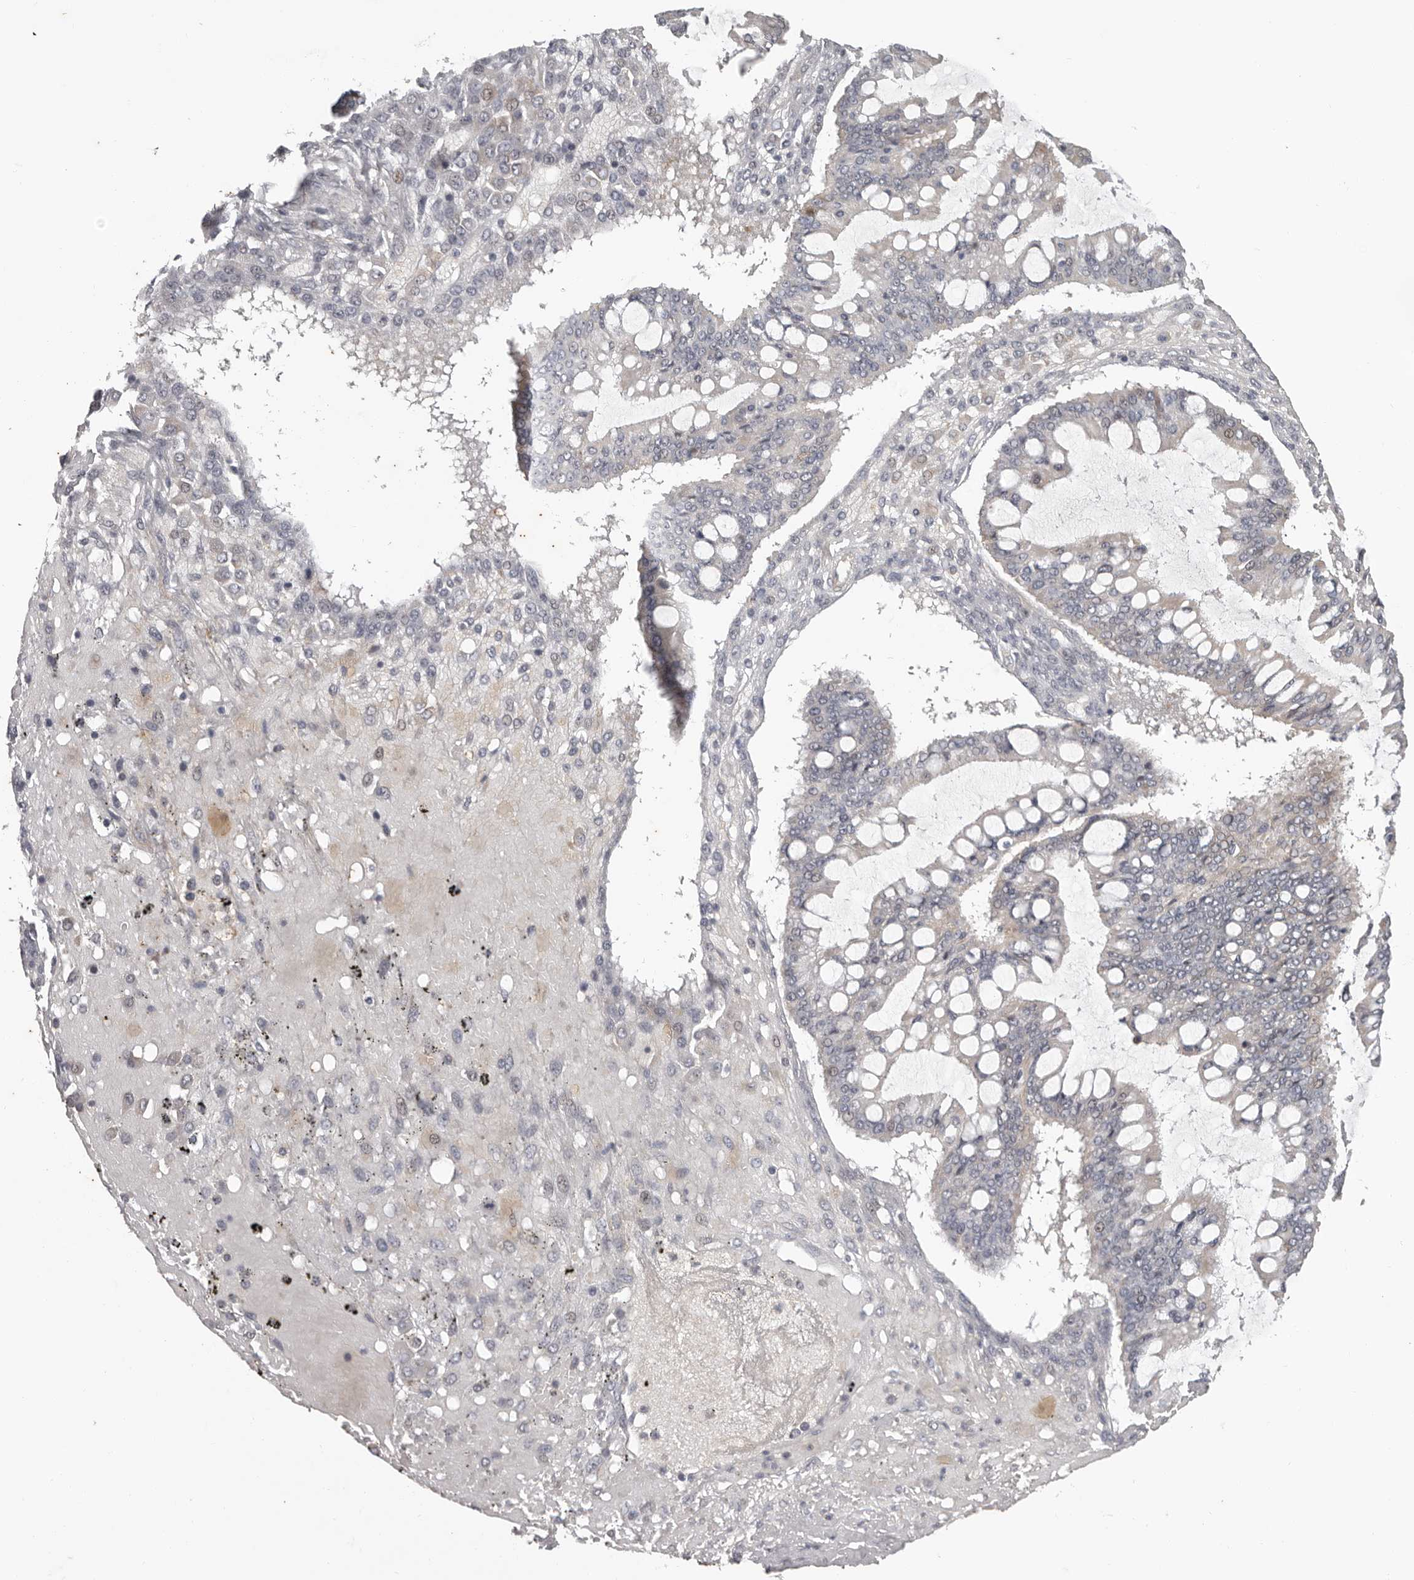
{"staining": {"intensity": "negative", "quantity": "none", "location": "none"}, "tissue": "ovarian cancer", "cell_type": "Tumor cells", "image_type": "cancer", "snomed": [{"axis": "morphology", "description": "Cystadenocarcinoma, mucinous, NOS"}, {"axis": "topography", "description": "Ovary"}], "caption": "Tumor cells show no significant staining in mucinous cystadenocarcinoma (ovarian).", "gene": "ANKRD44", "patient": {"sex": "female", "age": 73}}